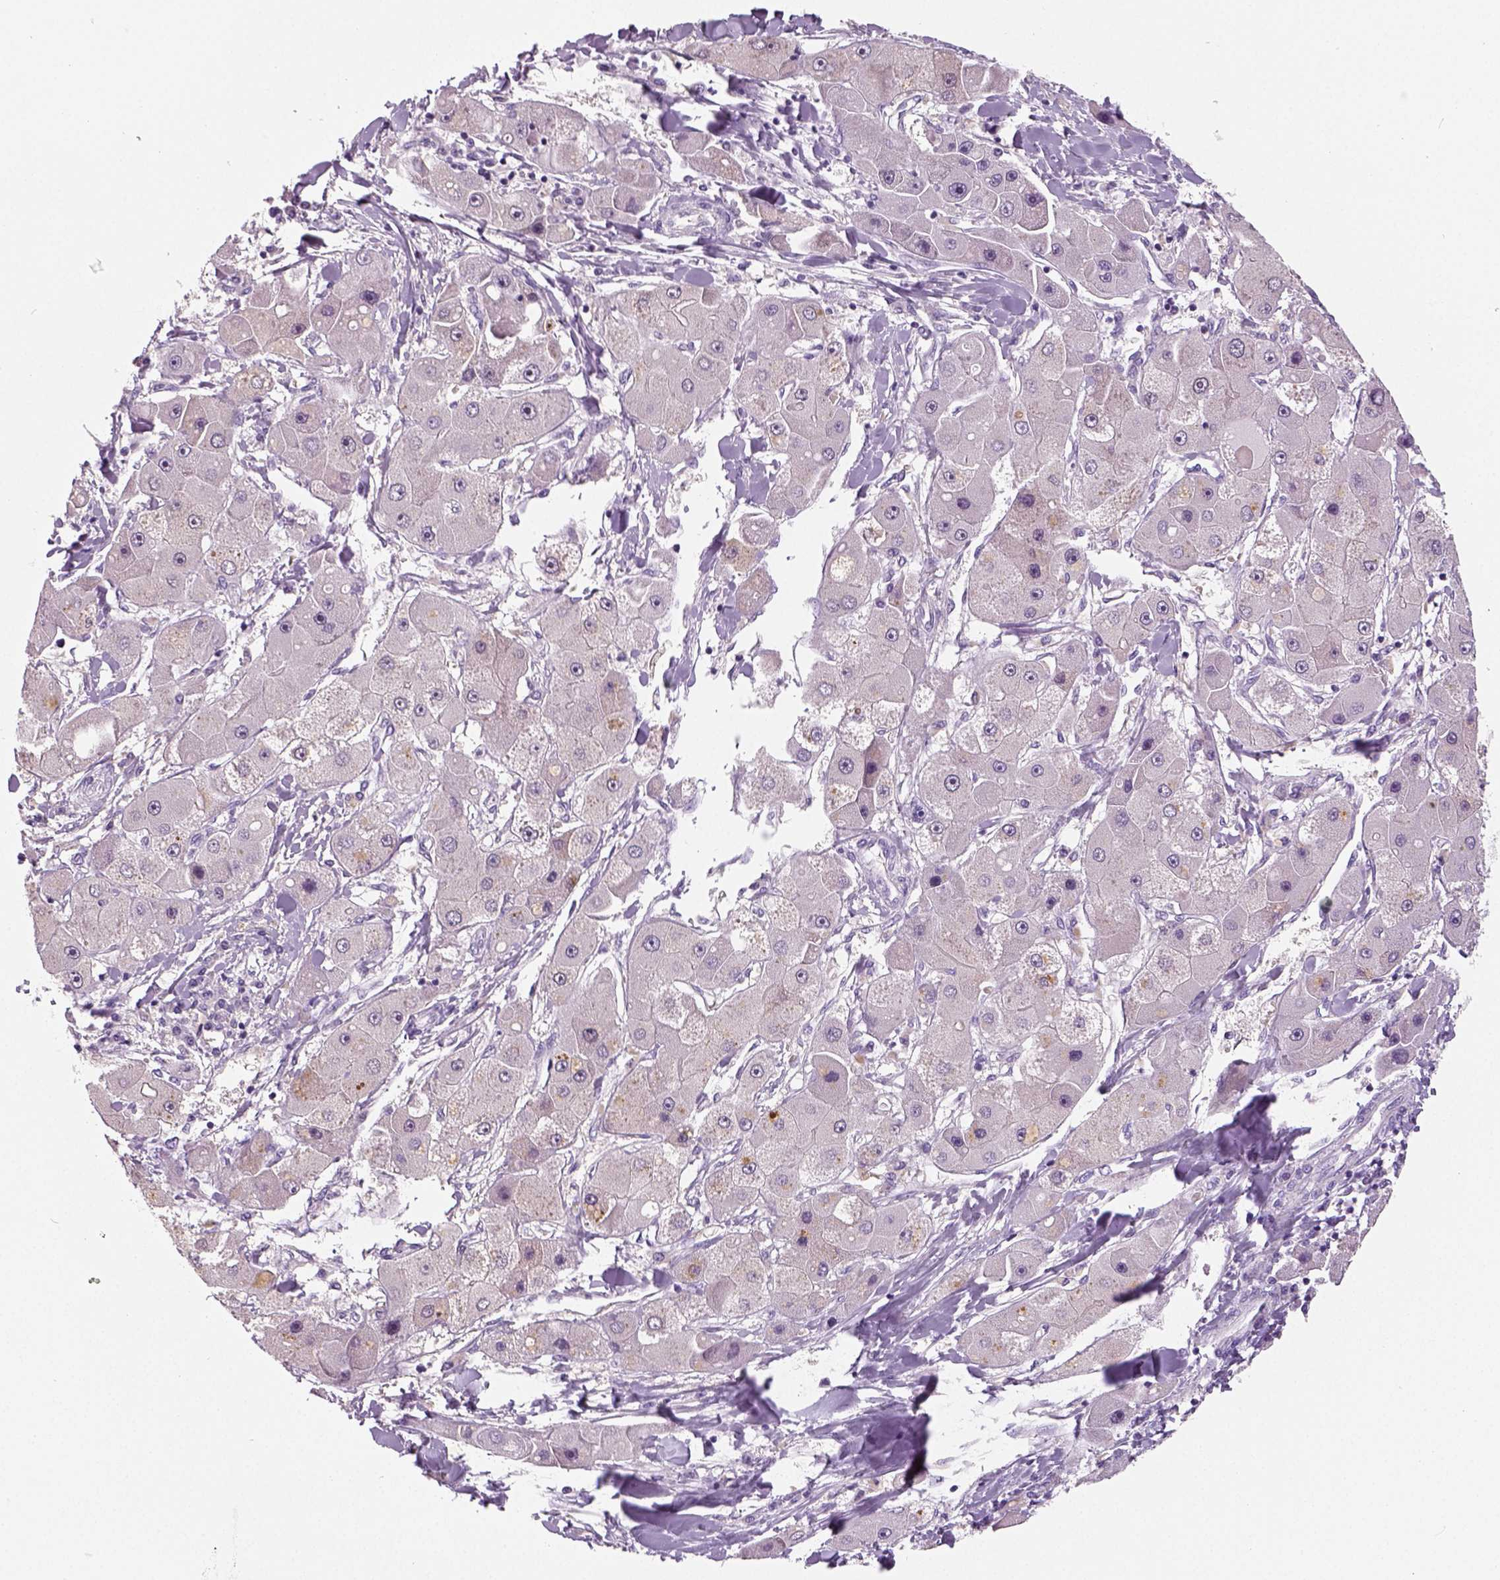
{"staining": {"intensity": "negative", "quantity": "none", "location": "none"}, "tissue": "liver cancer", "cell_type": "Tumor cells", "image_type": "cancer", "snomed": [{"axis": "morphology", "description": "Carcinoma, Hepatocellular, NOS"}, {"axis": "topography", "description": "Liver"}], "caption": "Immunohistochemistry (IHC) of human liver cancer reveals no expression in tumor cells. The staining is performed using DAB brown chromogen with nuclei counter-stained in using hematoxylin.", "gene": "TSPAN7", "patient": {"sex": "male", "age": 24}}